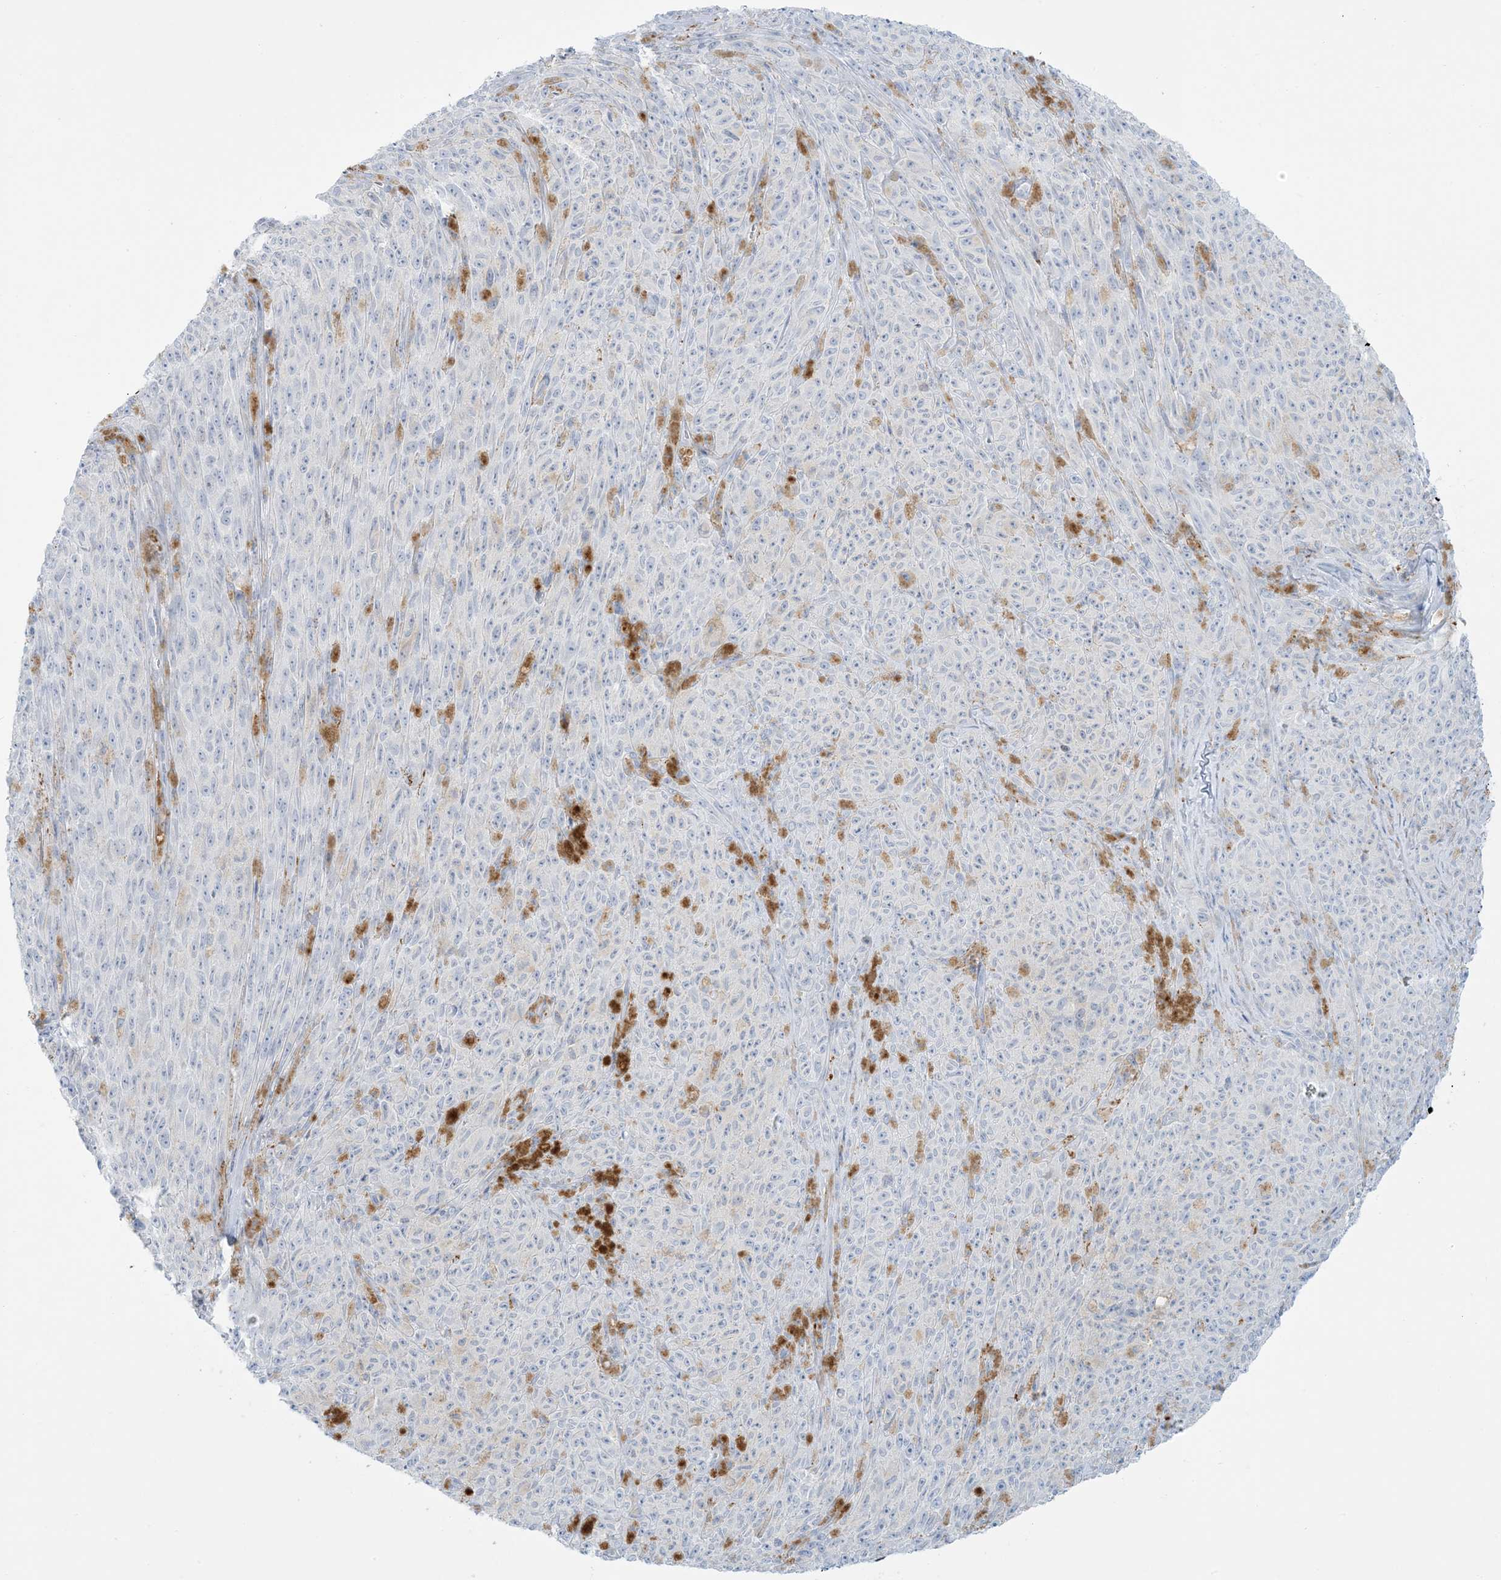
{"staining": {"intensity": "negative", "quantity": "none", "location": "none"}, "tissue": "melanoma", "cell_type": "Tumor cells", "image_type": "cancer", "snomed": [{"axis": "morphology", "description": "Malignant melanoma, NOS"}, {"axis": "topography", "description": "Skin"}], "caption": "Tumor cells show no significant protein expression in malignant melanoma.", "gene": "ZDHHC4", "patient": {"sex": "female", "age": 82}}